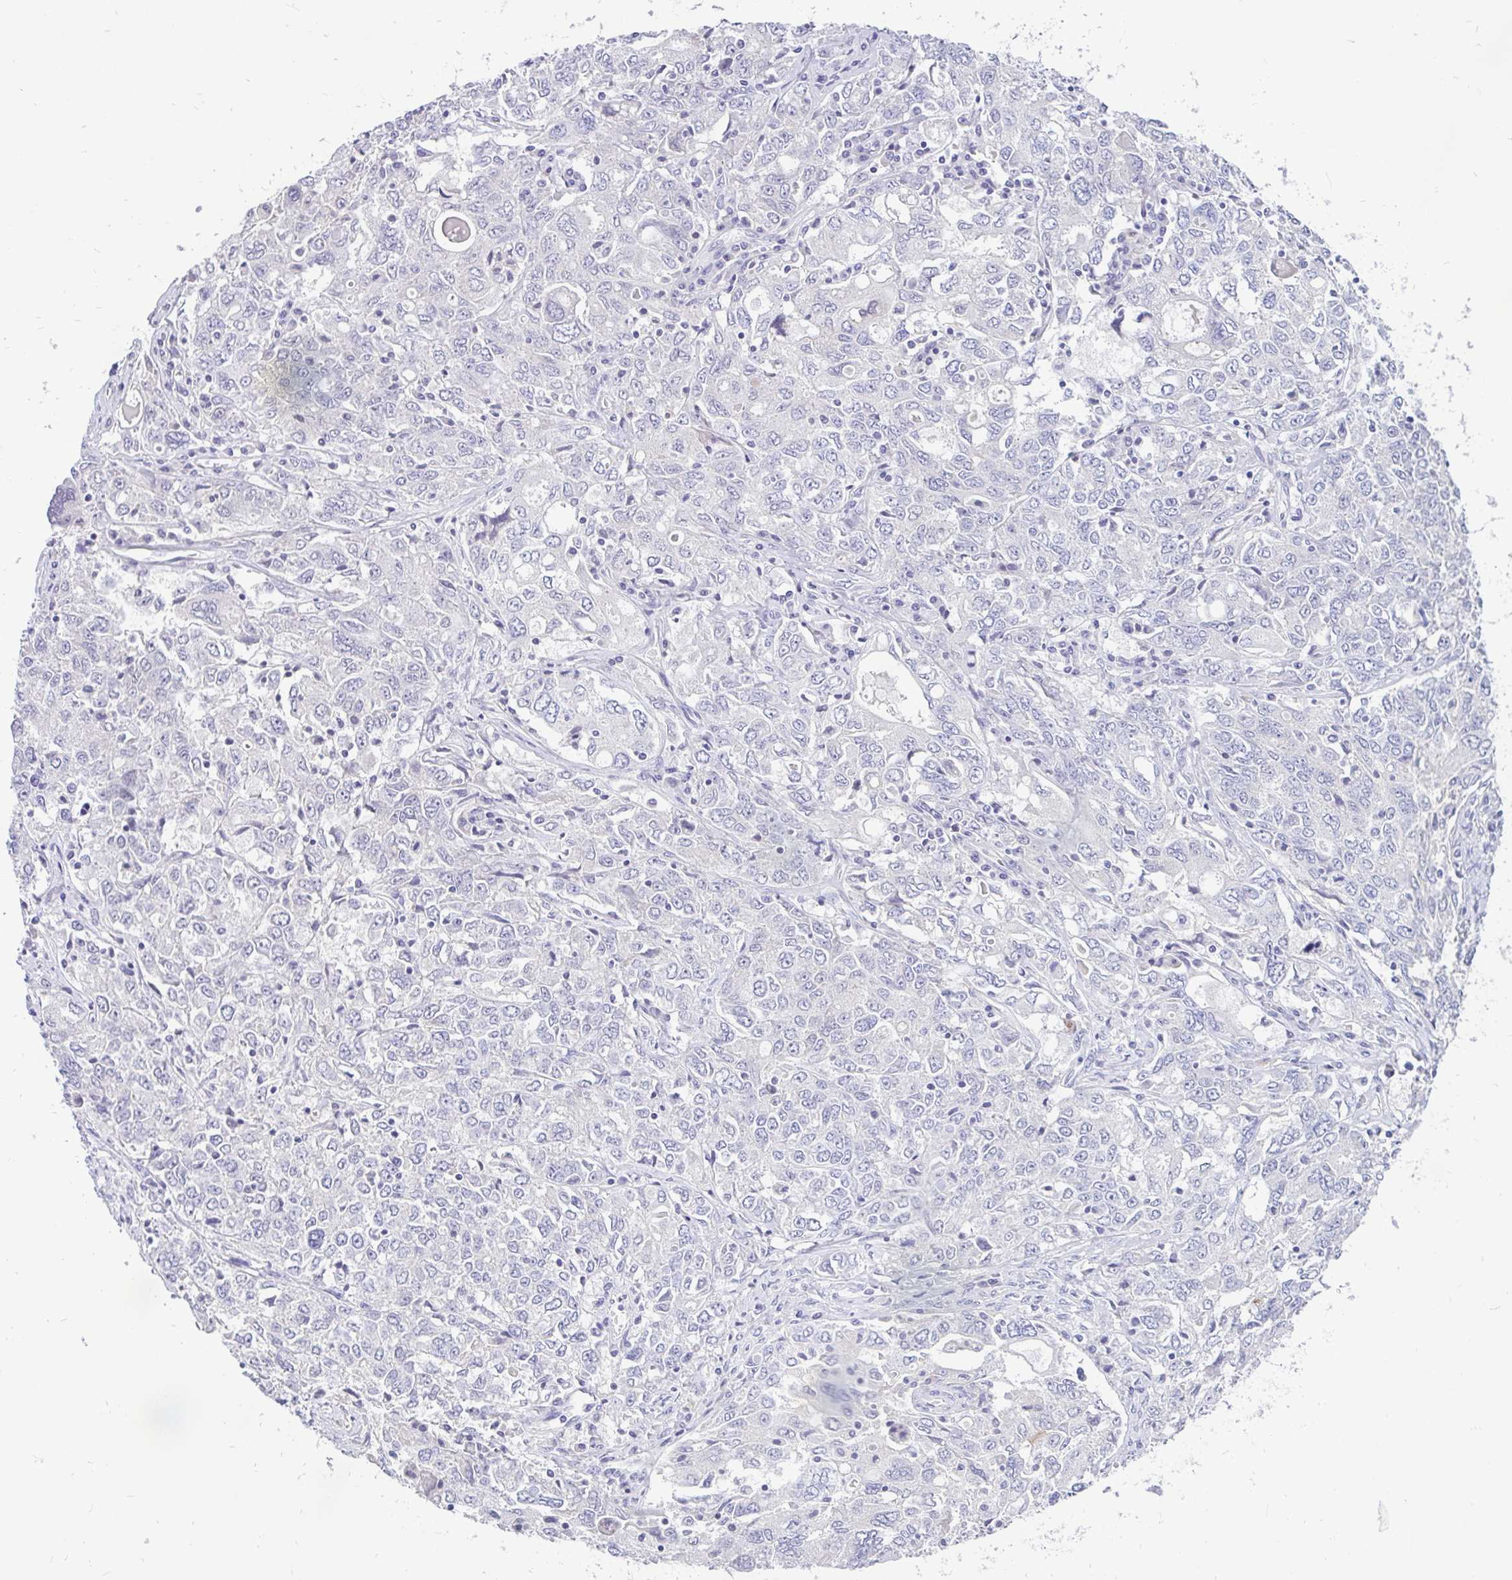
{"staining": {"intensity": "negative", "quantity": "none", "location": "none"}, "tissue": "ovarian cancer", "cell_type": "Tumor cells", "image_type": "cancer", "snomed": [{"axis": "morphology", "description": "Carcinoma, endometroid"}, {"axis": "topography", "description": "Ovary"}], "caption": "DAB immunohistochemical staining of human ovarian cancer displays no significant expression in tumor cells.", "gene": "KIAA2013", "patient": {"sex": "female", "age": 62}}